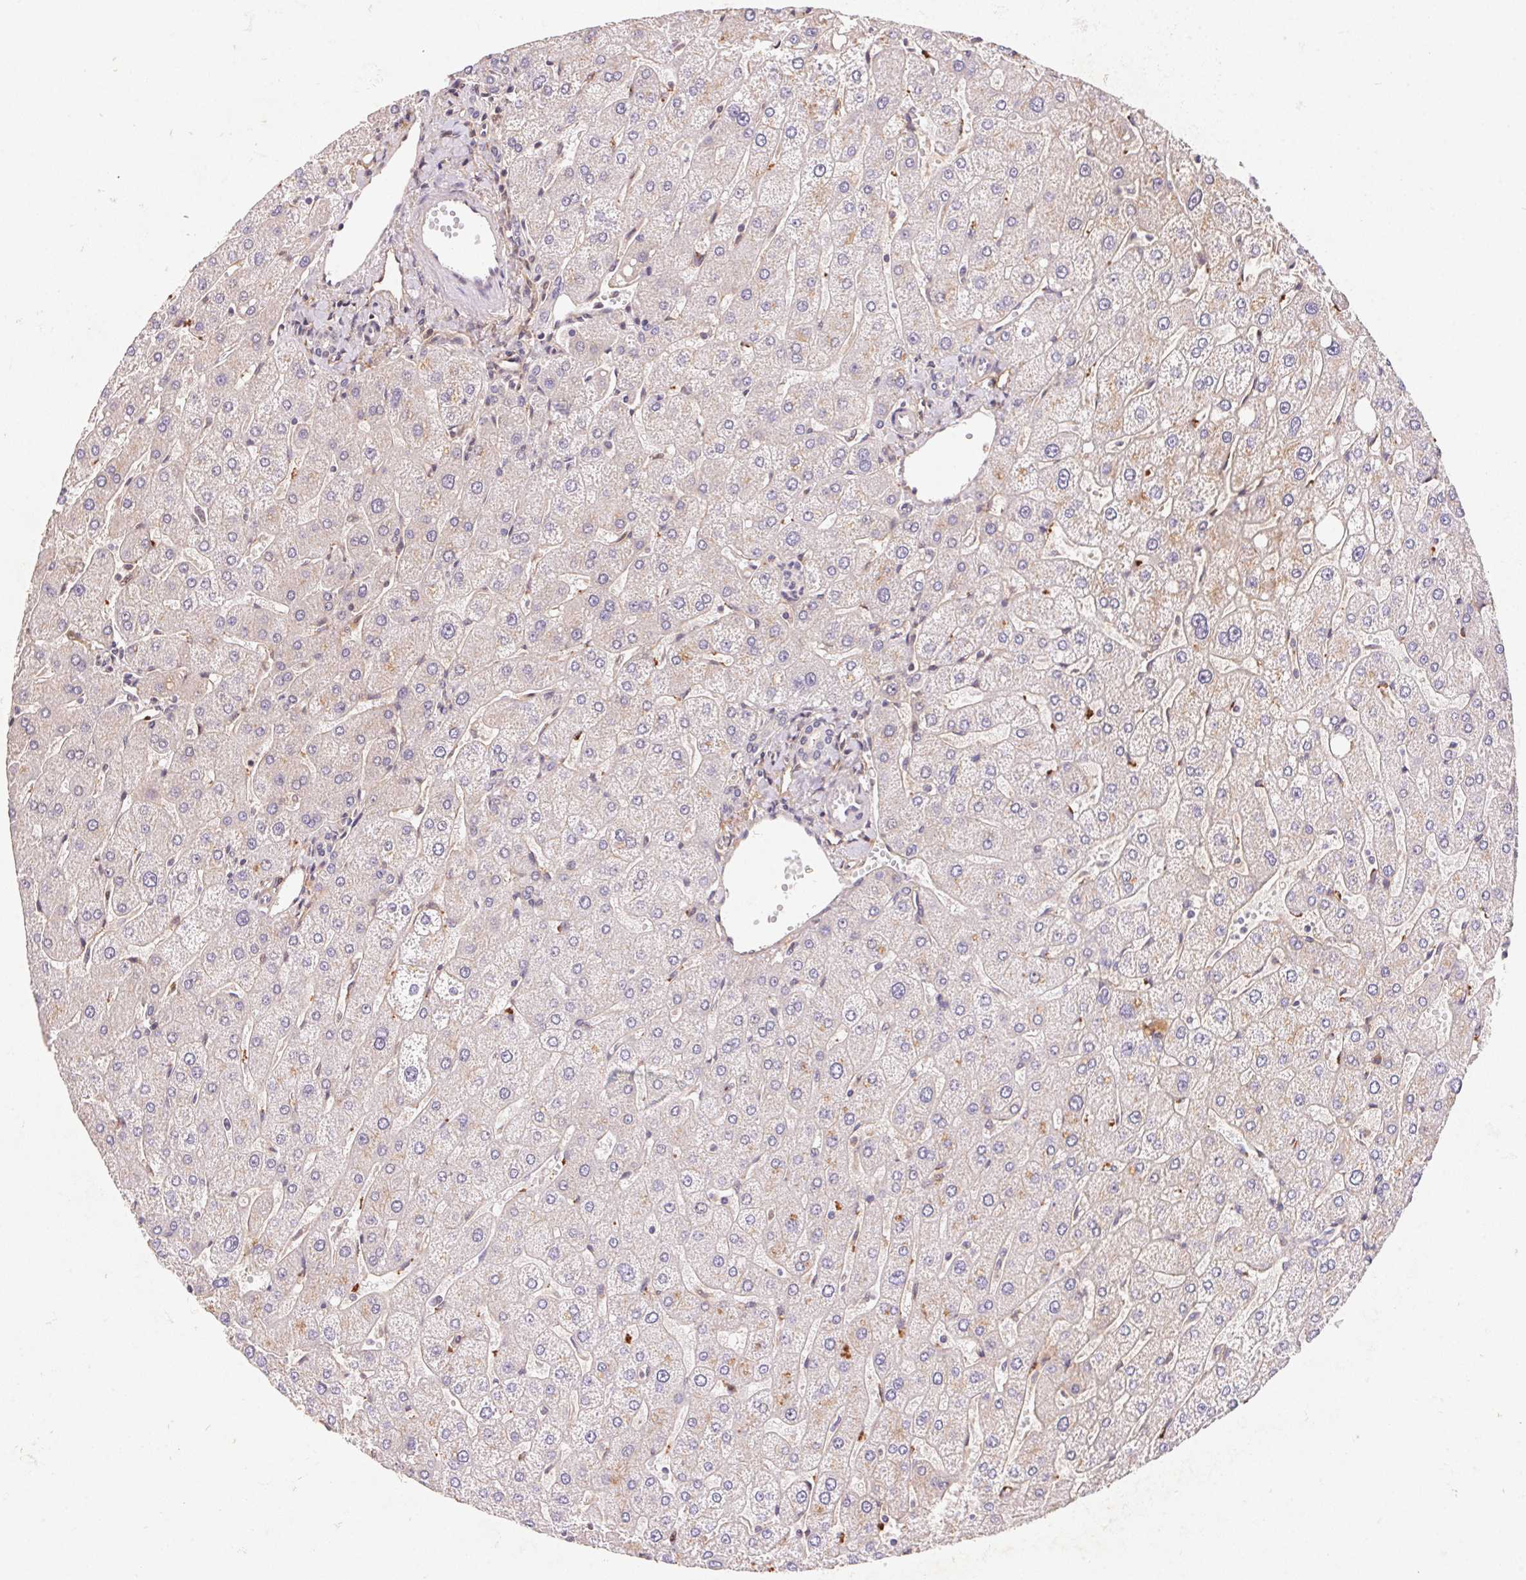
{"staining": {"intensity": "negative", "quantity": "none", "location": "none"}, "tissue": "liver", "cell_type": "Cholangiocytes", "image_type": "normal", "snomed": [{"axis": "morphology", "description": "Normal tissue, NOS"}, {"axis": "topography", "description": "Liver"}], "caption": "This histopathology image is of unremarkable liver stained with immunohistochemistry to label a protein in brown with the nuclei are counter-stained blue. There is no expression in cholangiocytes. Brightfield microscopy of immunohistochemistry stained with DAB (brown) and hematoxylin (blue), captured at high magnification.", "gene": "SLC52A2", "patient": {"sex": "male", "age": 67}}